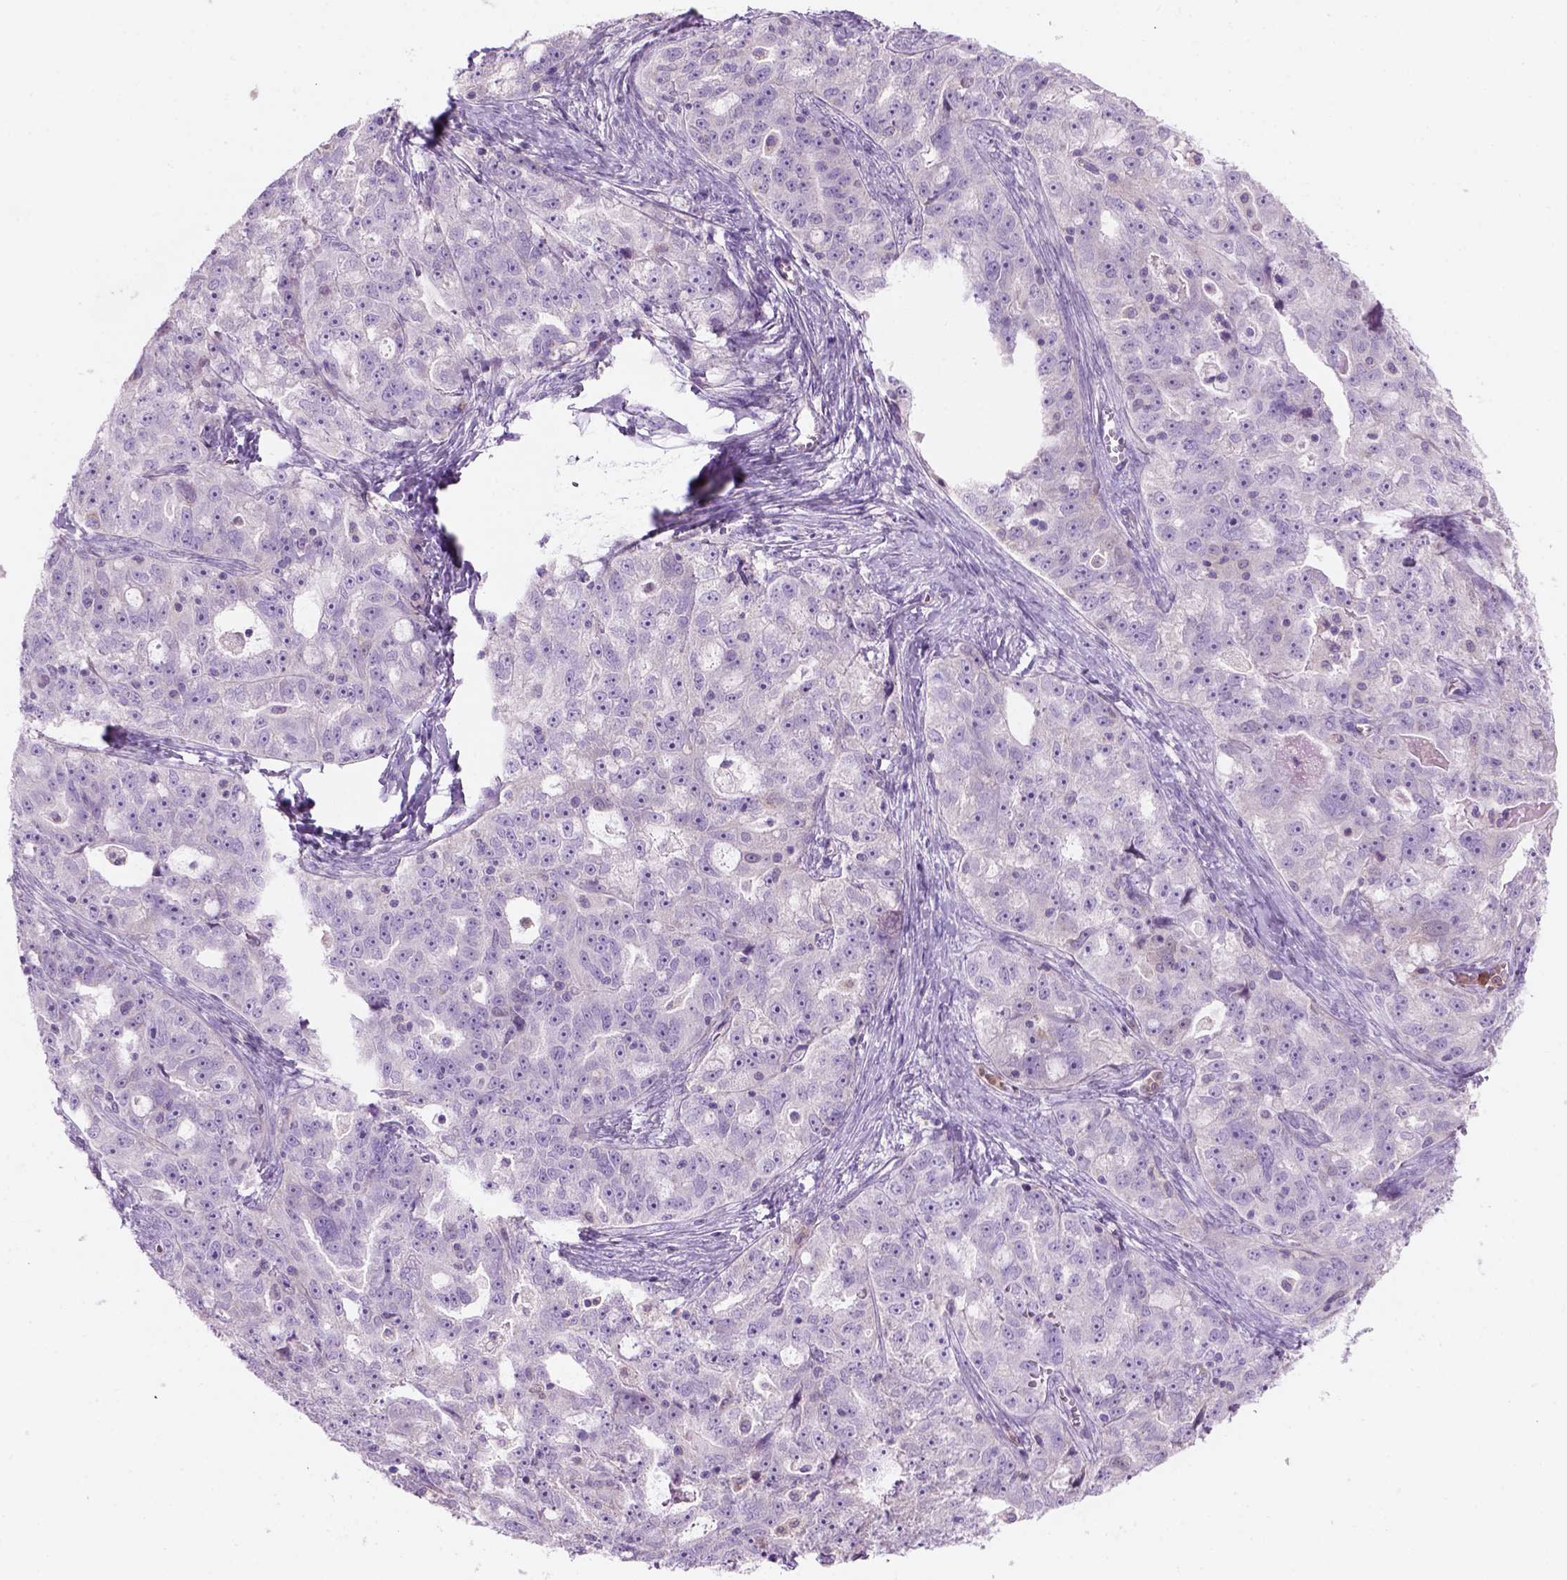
{"staining": {"intensity": "negative", "quantity": "none", "location": "none"}, "tissue": "ovarian cancer", "cell_type": "Tumor cells", "image_type": "cancer", "snomed": [{"axis": "morphology", "description": "Cystadenocarcinoma, serous, NOS"}, {"axis": "topography", "description": "Ovary"}], "caption": "Micrograph shows no significant protein positivity in tumor cells of ovarian cancer.", "gene": "CD84", "patient": {"sex": "female", "age": 51}}